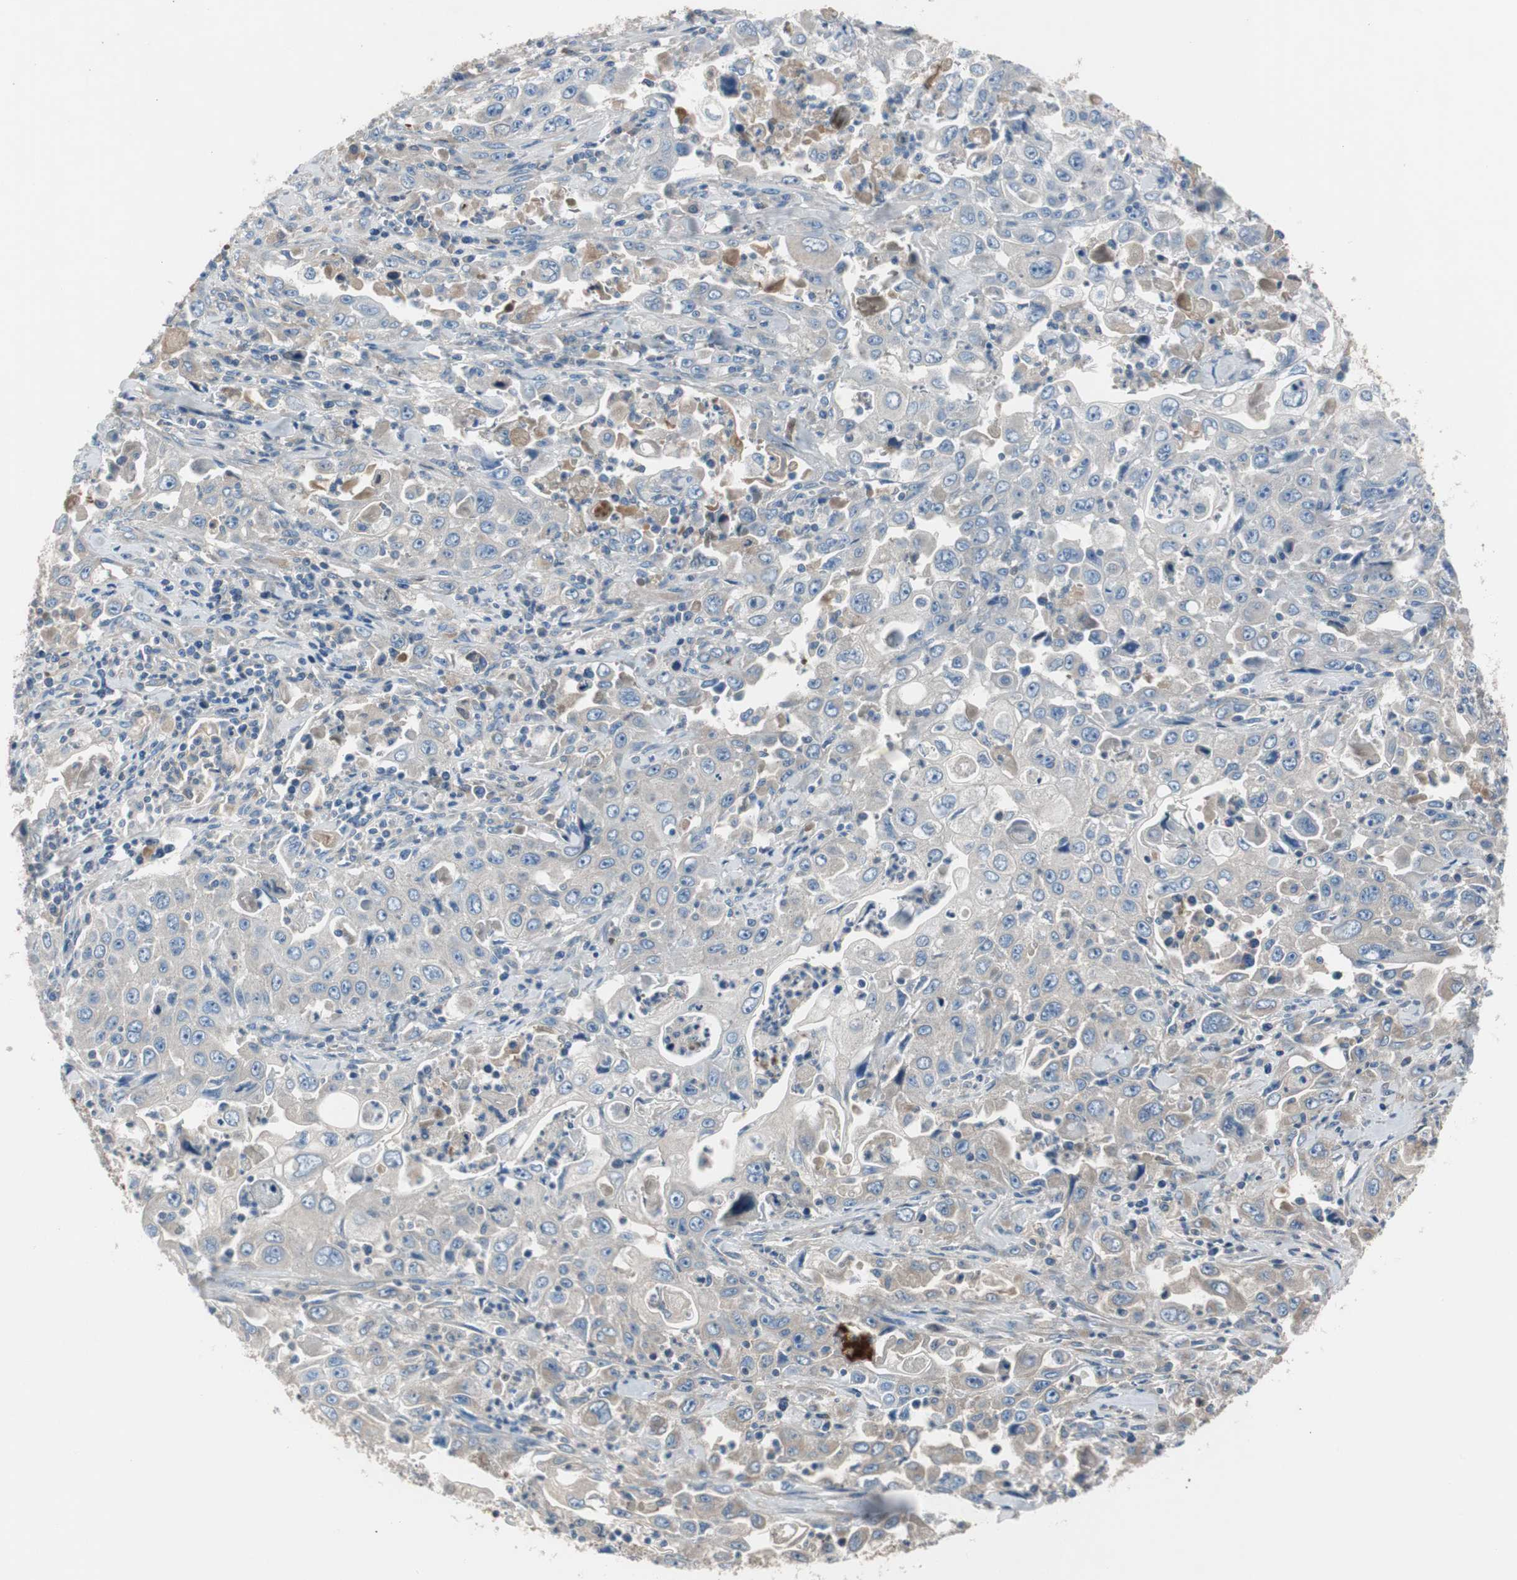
{"staining": {"intensity": "weak", "quantity": "25%-75%", "location": "cytoplasmic/membranous"}, "tissue": "pancreatic cancer", "cell_type": "Tumor cells", "image_type": "cancer", "snomed": [{"axis": "morphology", "description": "Adenocarcinoma, NOS"}, {"axis": "topography", "description": "Pancreas"}], "caption": "The micrograph shows a brown stain indicating the presence of a protein in the cytoplasmic/membranous of tumor cells in adenocarcinoma (pancreatic).", "gene": "SERPINF1", "patient": {"sex": "male", "age": 70}}